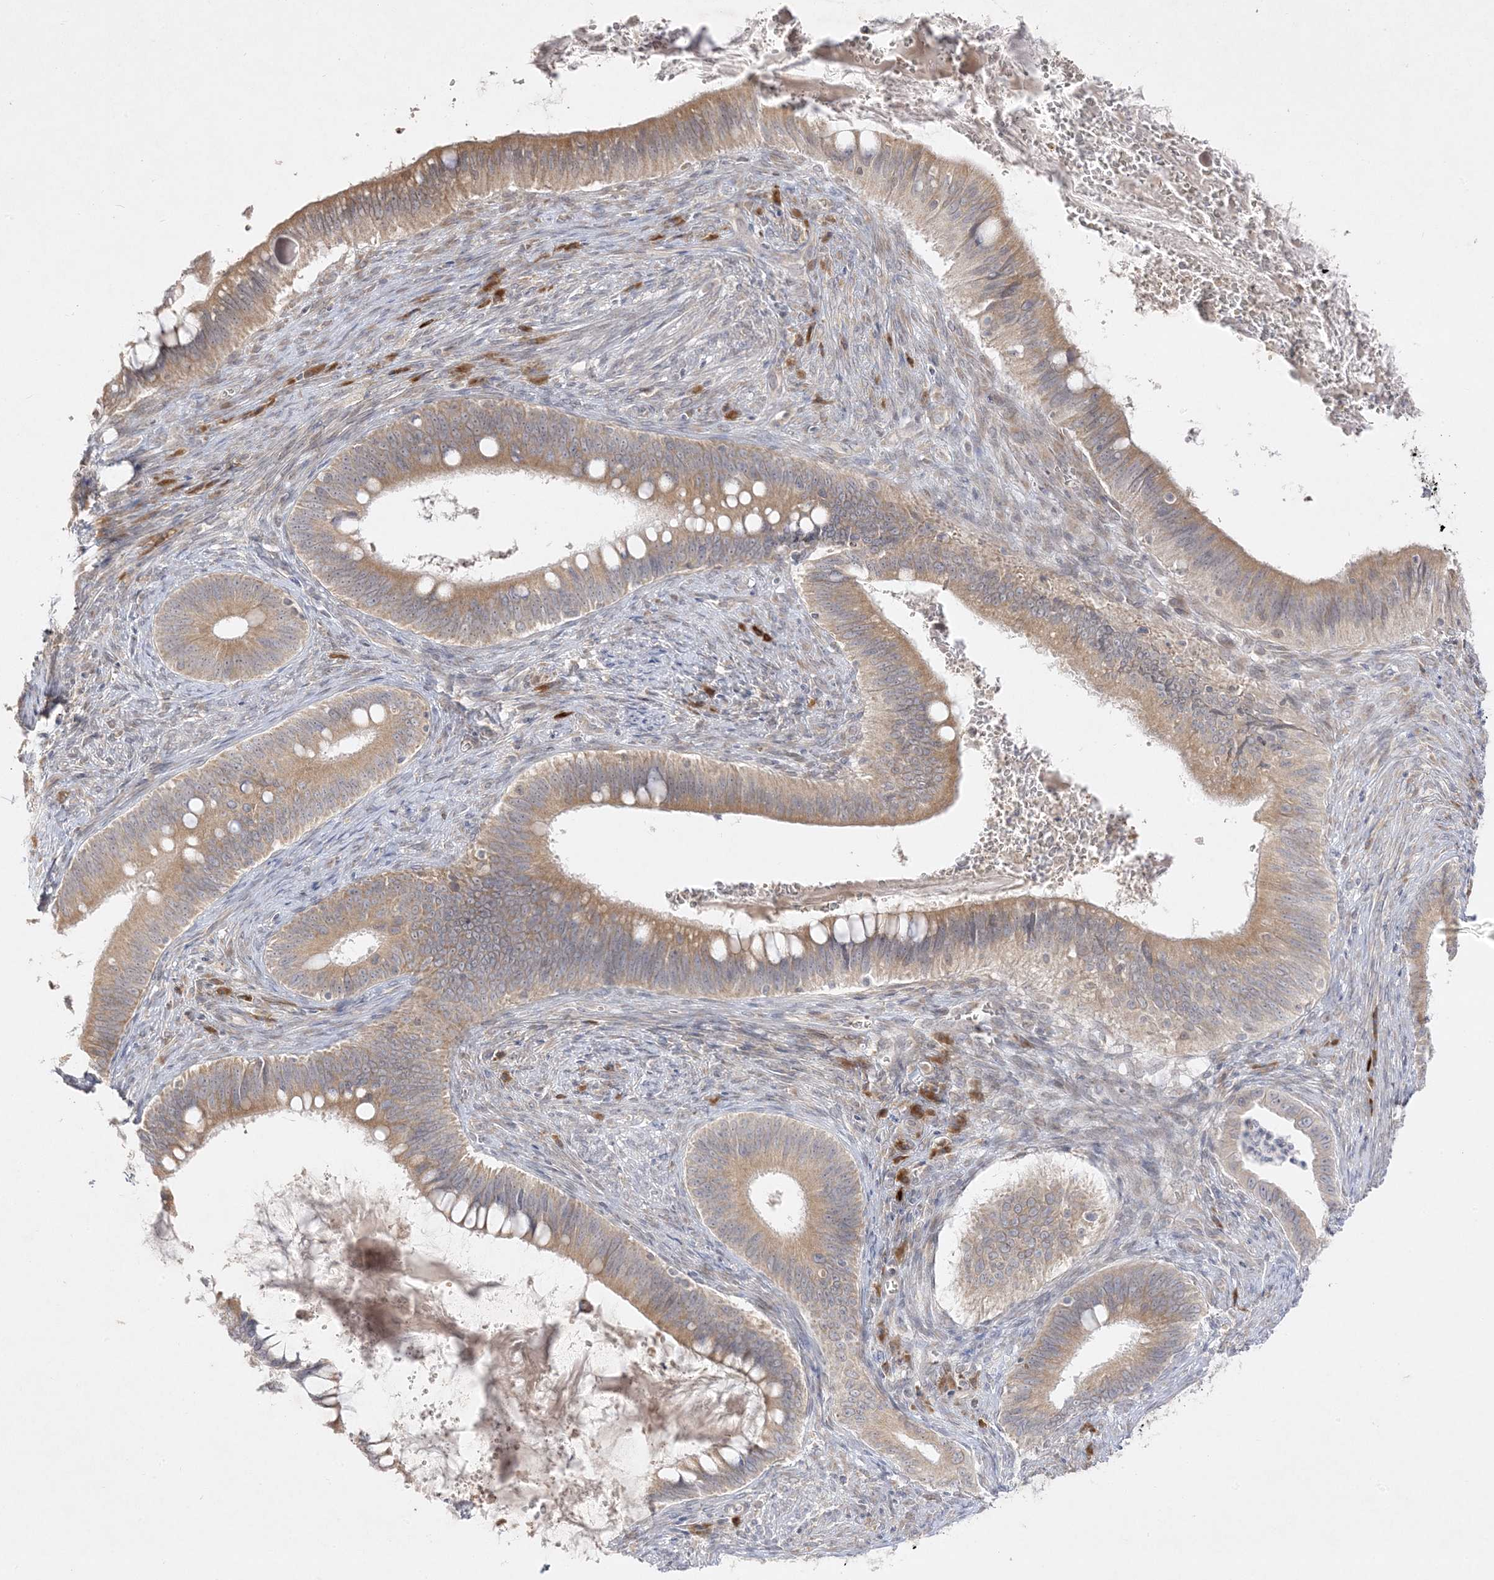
{"staining": {"intensity": "moderate", "quantity": ">75%", "location": "cytoplasmic/membranous"}, "tissue": "cervical cancer", "cell_type": "Tumor cells", "image_type": "cancer", "snomed": [{"axis": "morphology", "description": "Adenocarcinoma, NOS"}, {"axis": "topography", "description": "Cervix"}], "caption": "Protein expression analysis of adenocarcinoma (cervical) demonstrates moderate cytoplasmic/membranous staining in about >75% of tumor cells.", "gene": "C2CD2", "patient": {"sex": "female", "age": 42}}